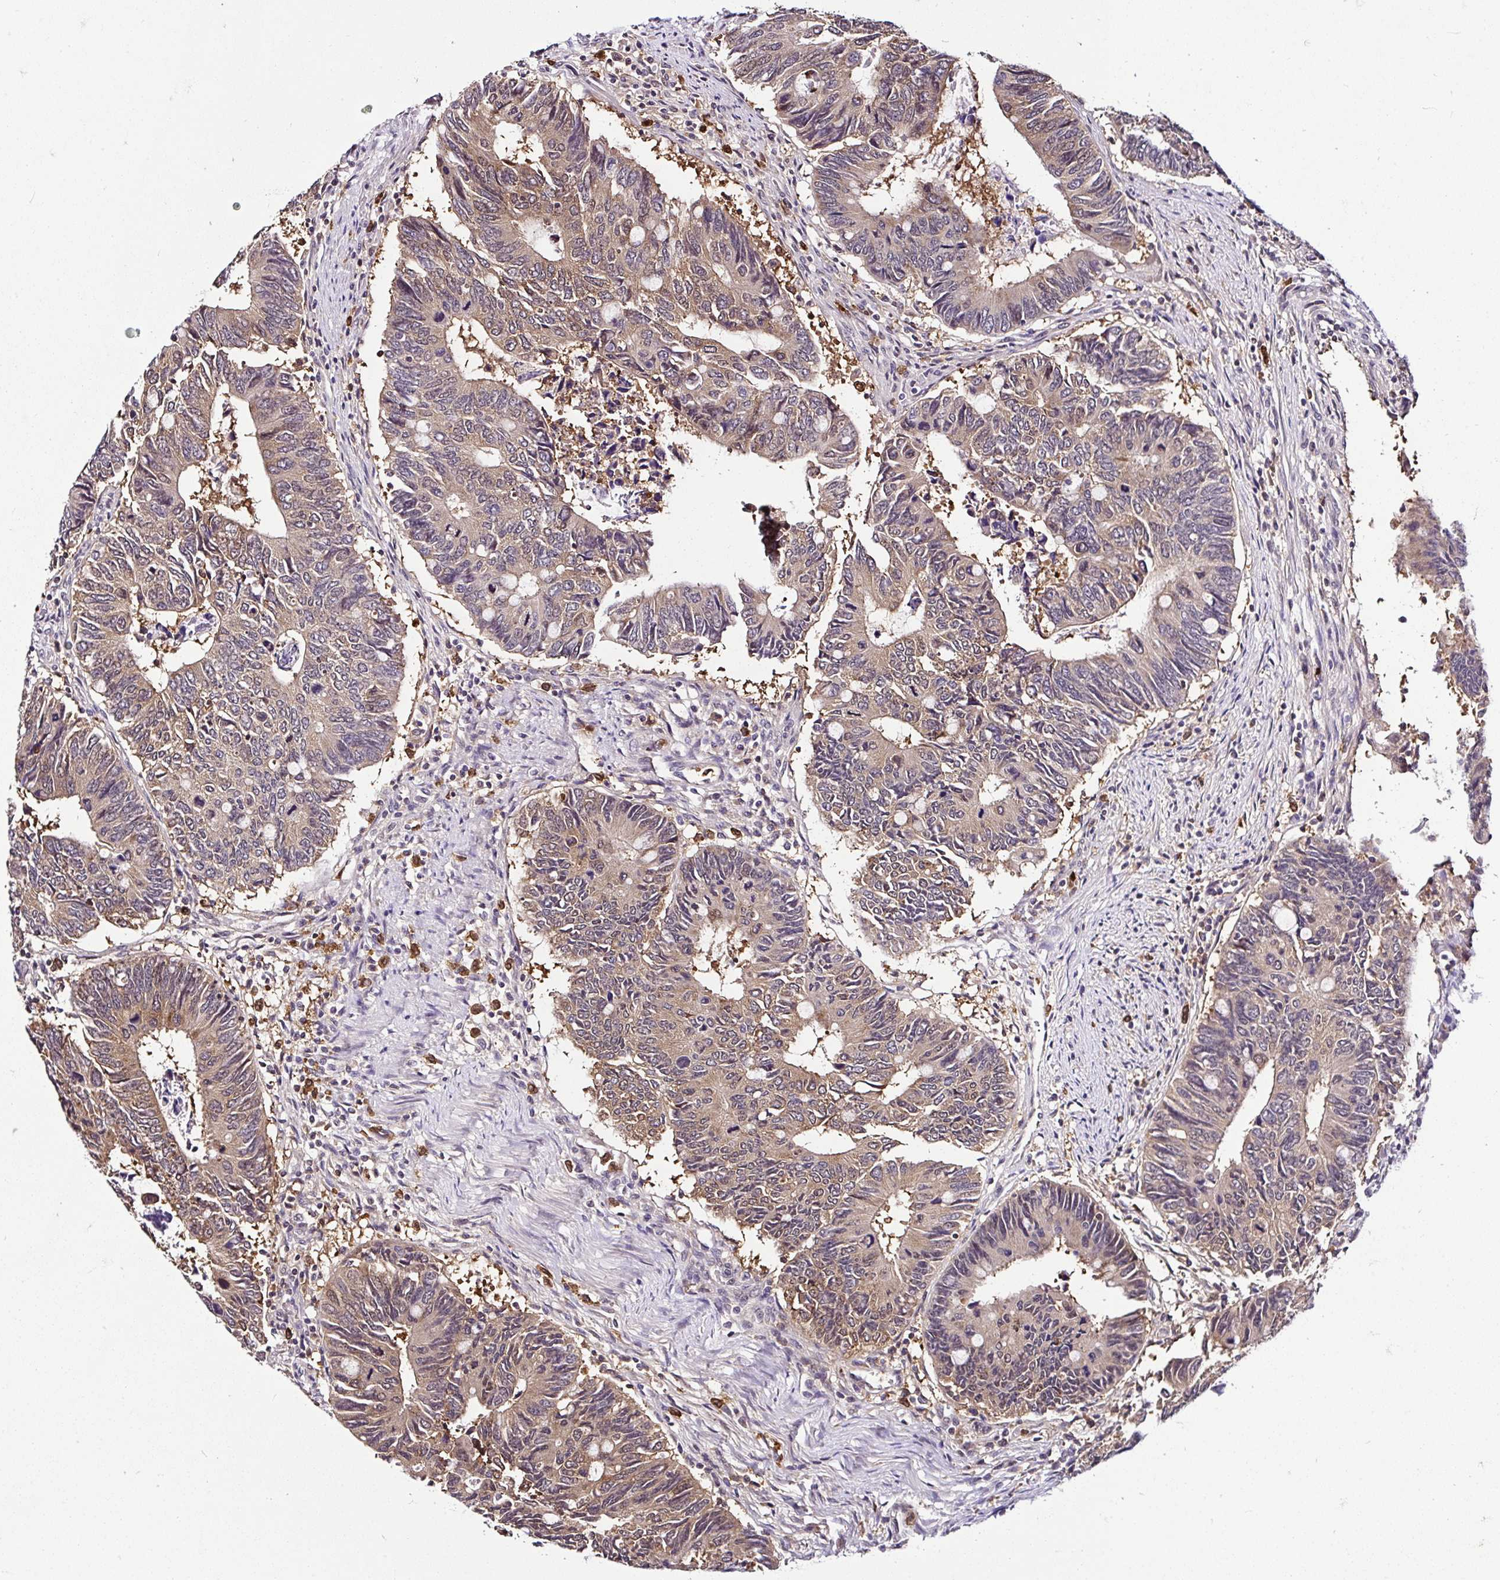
{"staining": {"intensity": "weak", "quantity": "25%-75%", "location": "cytoplasmic/membranous"}, "tissue": "colorectal cancer", "cell_type": "Tumor cells", "image_type": "cancer", "snomed": [{"axis": "morphology", "description": "Adenocarcinoma, NOS"}, {"axis": "topography", "description": "Colon"}], "caption": "Tumor cells show low levels of weak cytoplasmic/membranous expression in about 25%-75% of cells in colorectal cancer (adenocarcinoma). The staining was performed using DAB to visualize the protein expression in brown, while the nuclei were stained in blue with hematoxylin (Magnification: 20x).", "gene": "PIN4", "patient": {"sex": "male", "age": 87}}